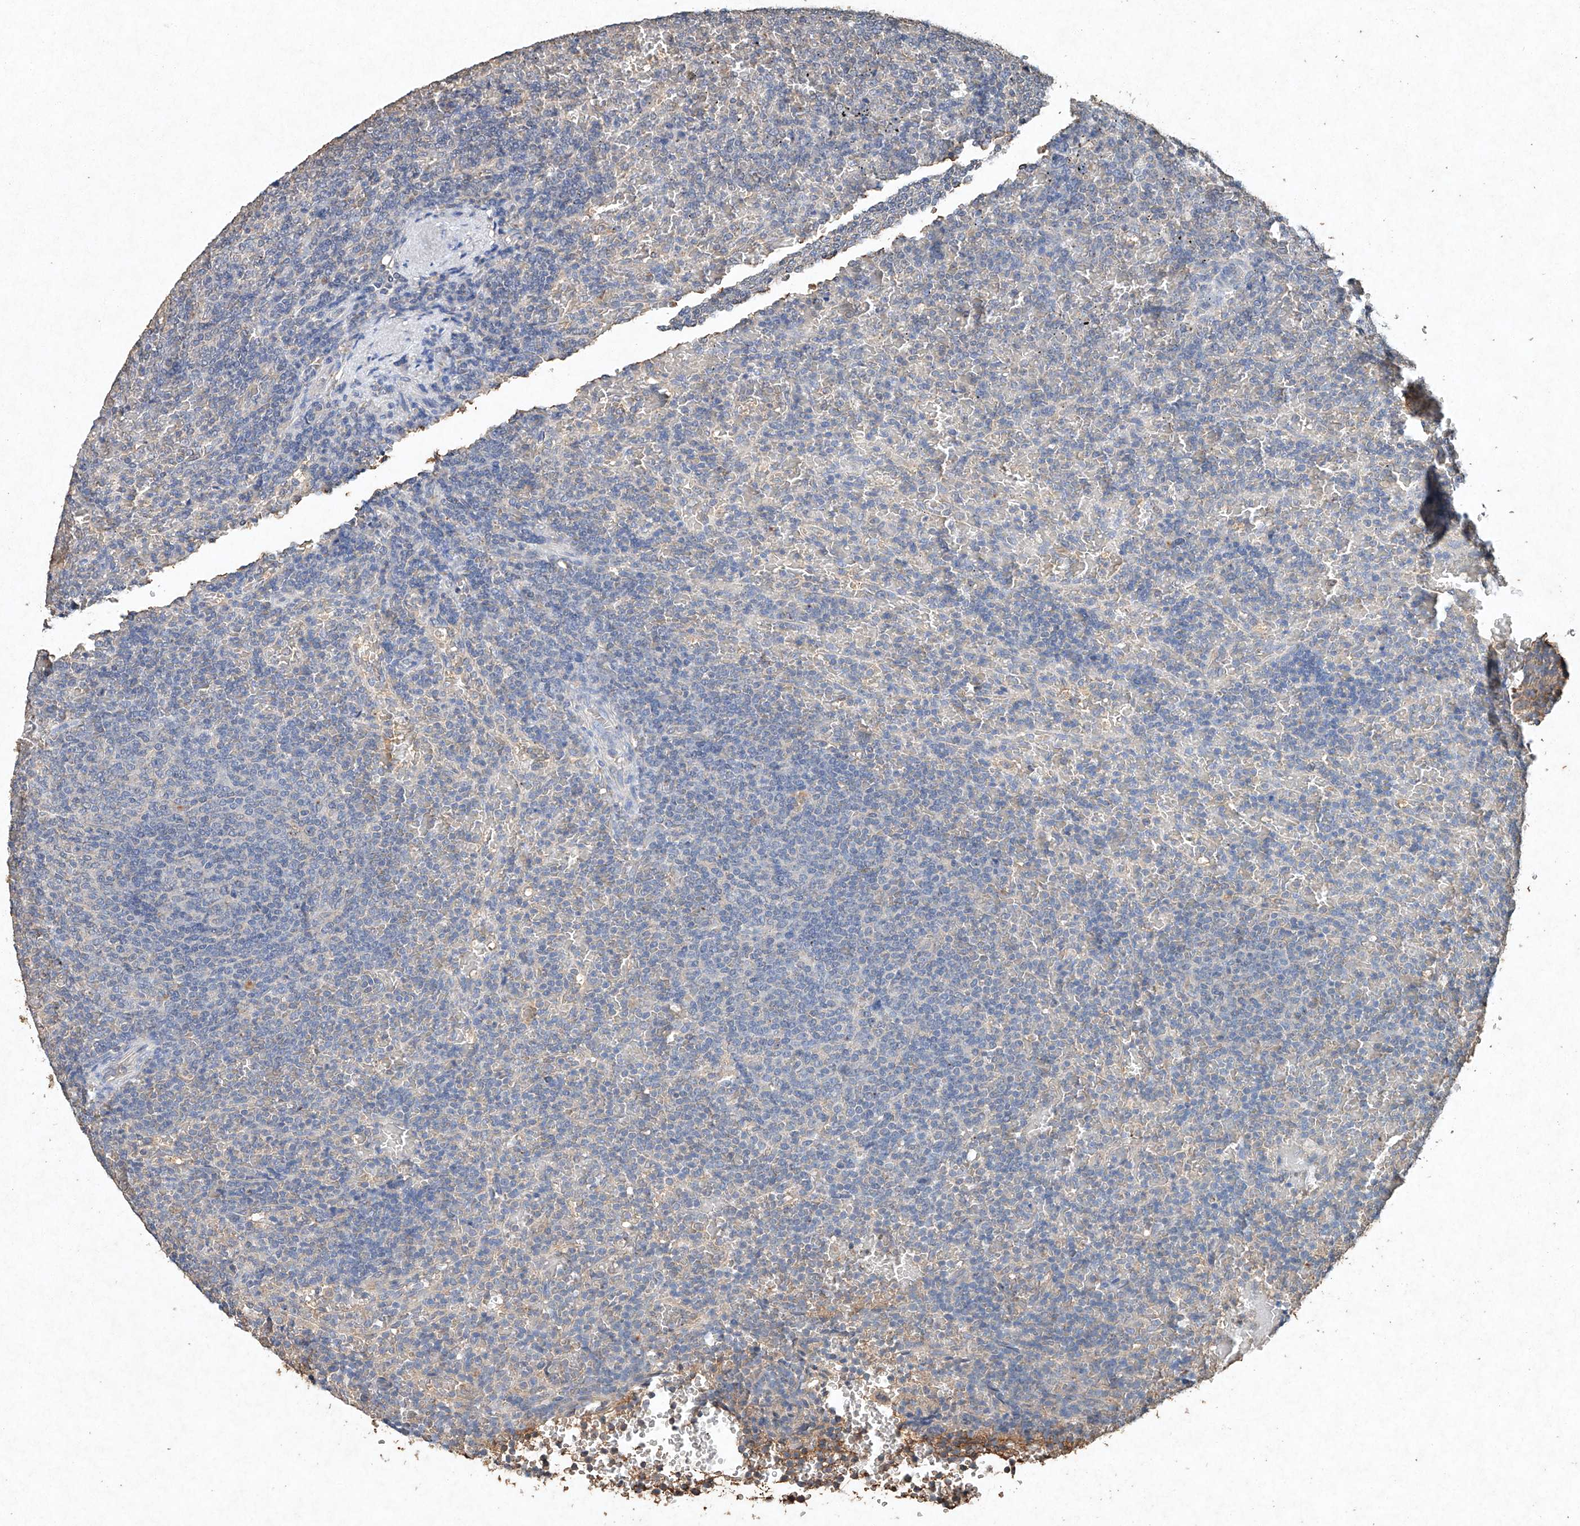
{"staining": {"intensity": "negative", "quantity": "none", "location": "none"}, "tissue": "lymphoma", "cell_type": "Tumor cells", "image_type": "cancer", "snomed": [{"axis": "morphology", "description": "Malignant lymphoma, non-Hodgkin's type, Low grade"}, {"axis": "topography", "description": "Spleen"}], "caption": "Image shows no significant protein staining in tumor cells of lymphoma.", "gene": "STK3", "patient": {"sex": "female", "age": 77}}